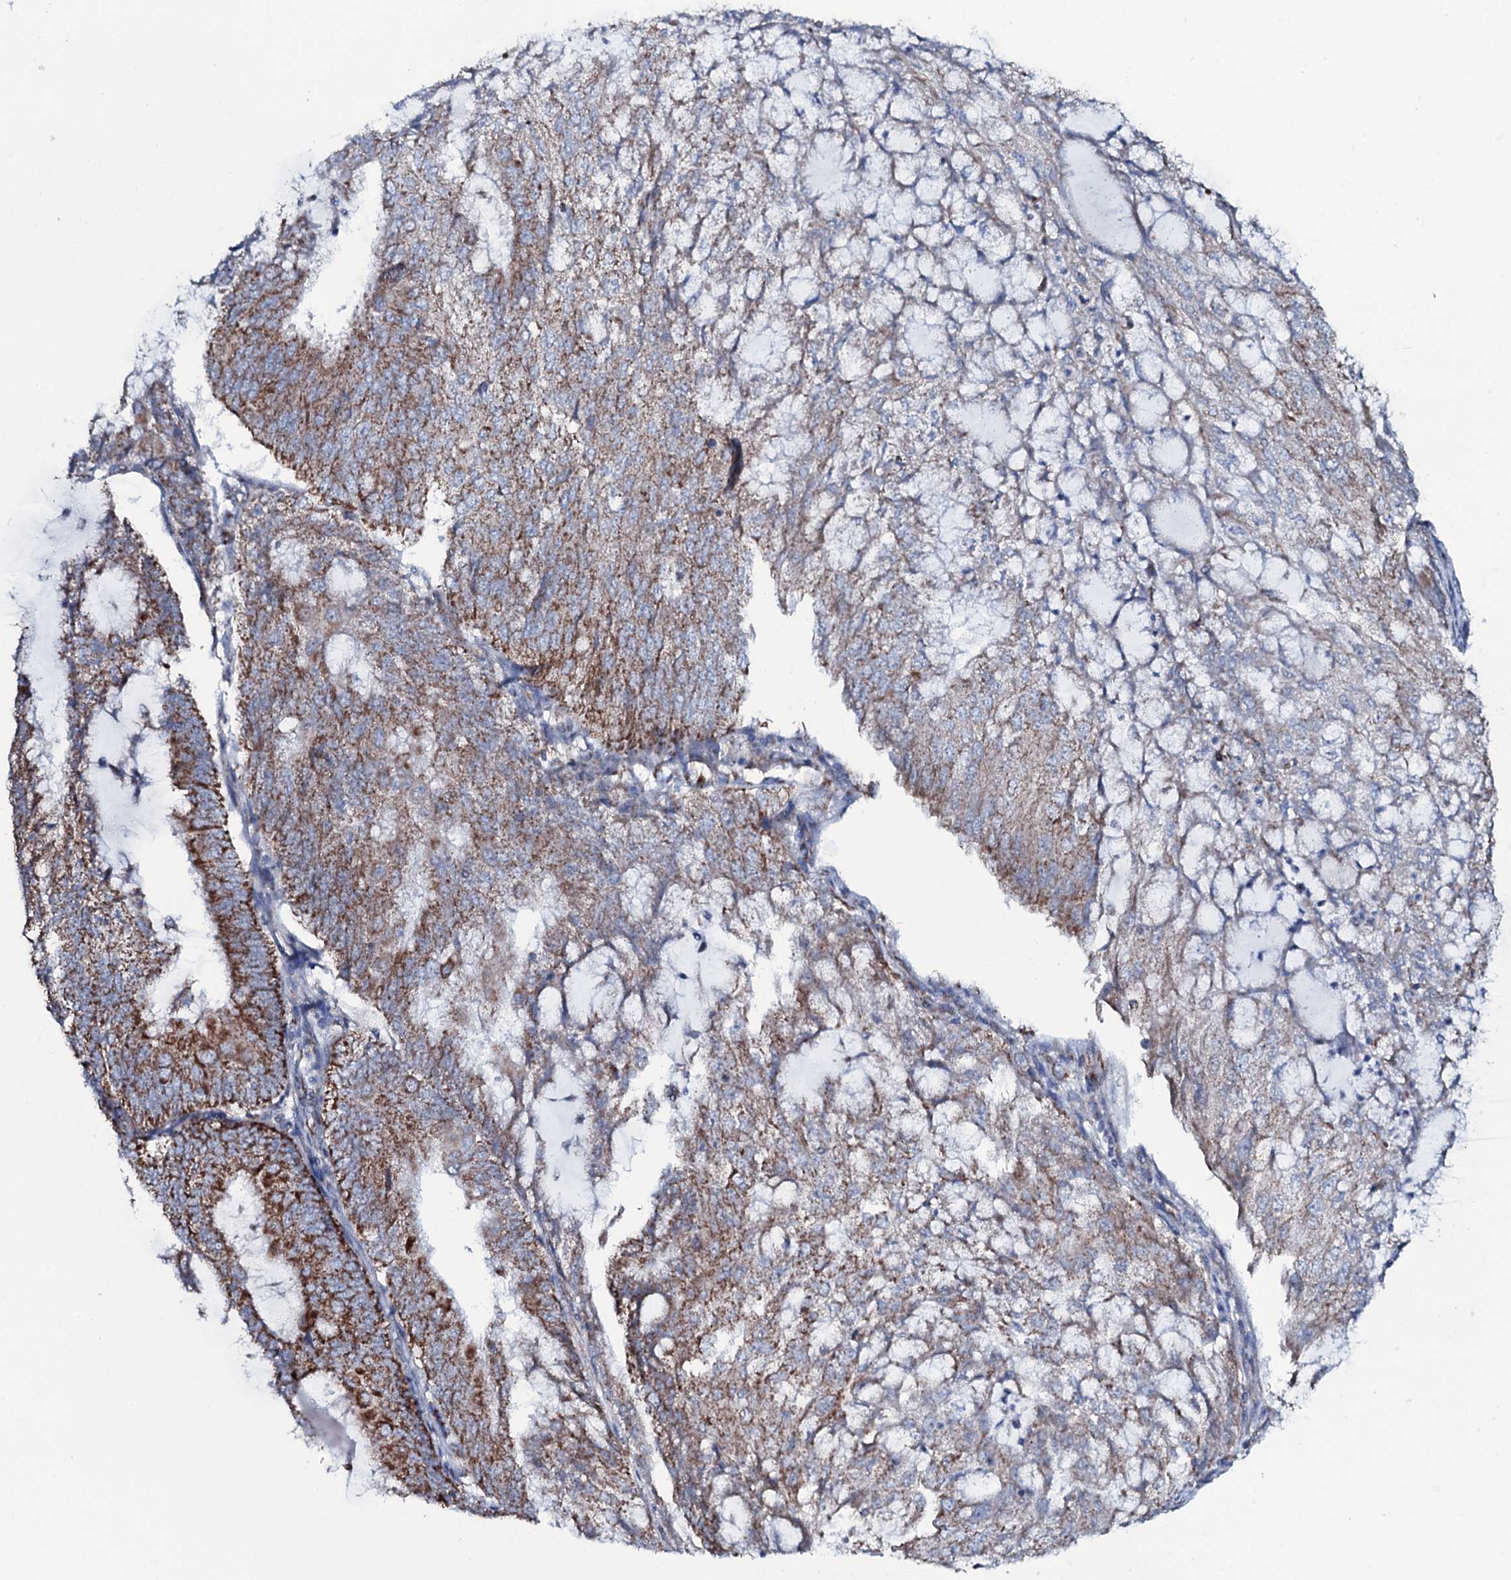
{"staining": {"intensity": "moderate", "quantity": ">75%", "location": "cytoplasmic/membranous"}, "tissue": "endometrial cancer", "cell_type": "Tumor cells", "image_type": "cancer", "snomed": [{"axis": "morphology", "description": "Adenocarcinoma, NOS"}, {"axis": "topography", "description": "Endometrium"}], "caption": "Protein expression analysis of endometrial adenocarcinoma exhibits moderate cytoplasmic/membranous staining in about >75% of tumor cells. The staining is performed using DAB (3,3'-diaminobenzidine) brown chromogen to label protein expression. The nuclei are counter-stained blue using hematoxylin.", "gene": "MRPS35", "patient": {"sex": "female", "age": 81}}